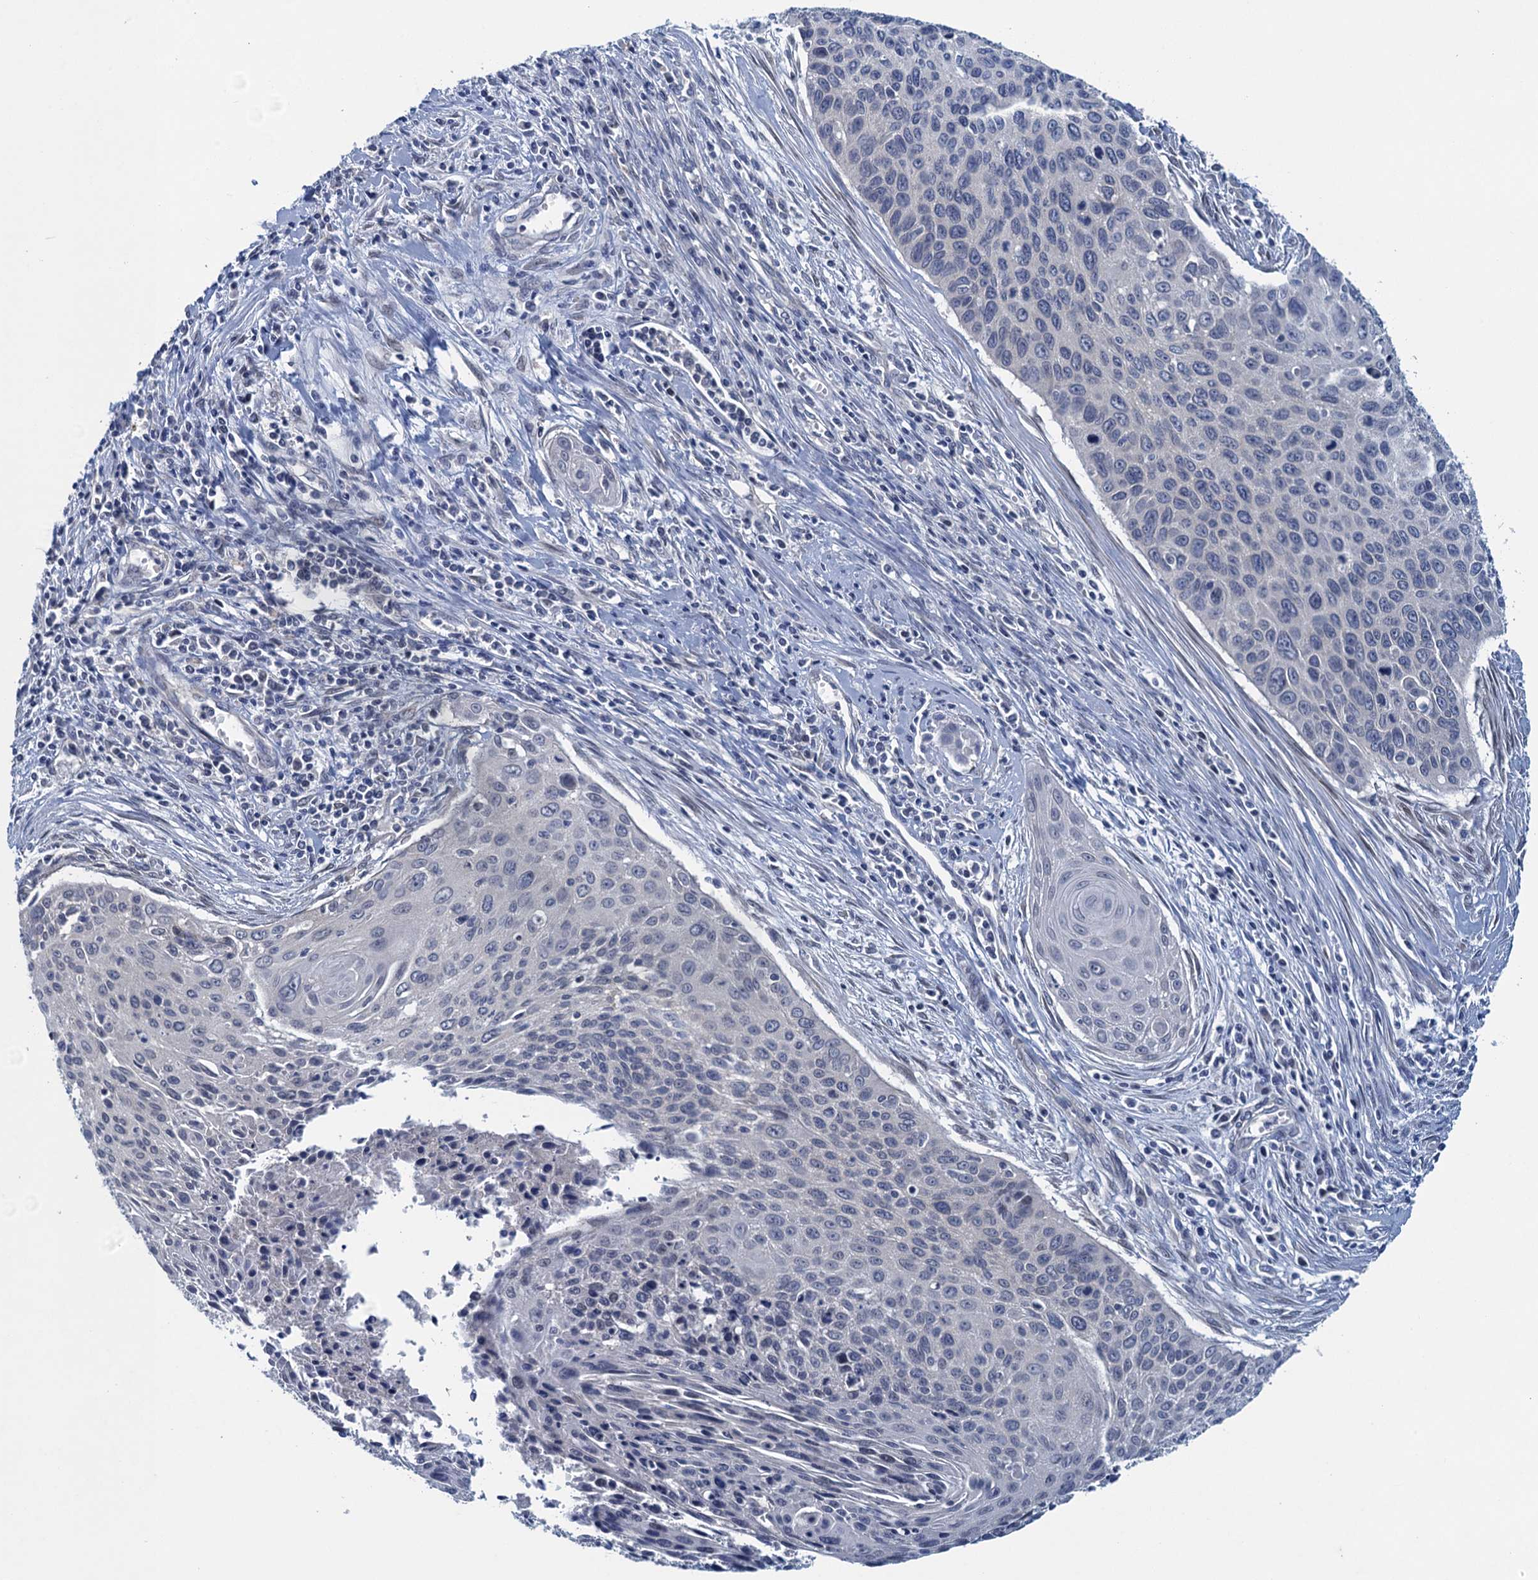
{"staining": {"intensity": "negative", "quantity": "none", "location": "none"}, "tissue": "cervical cancer", "cell_type": "Tumor cells", "image_type": "cancer", "snomed": [{"axis": "morphology", "description": "Squamous cell carcinoma, NOS"}, {"axis": "topography", "description": "Cervix"}], "caption": "This is an immunohistochemistry histopathology image of human cervical cancer (squamous cell carcinoma). There is no positivity in tumor cells.", "gene": "CTU2", "patient": {"sex": "female", "age": 55}}